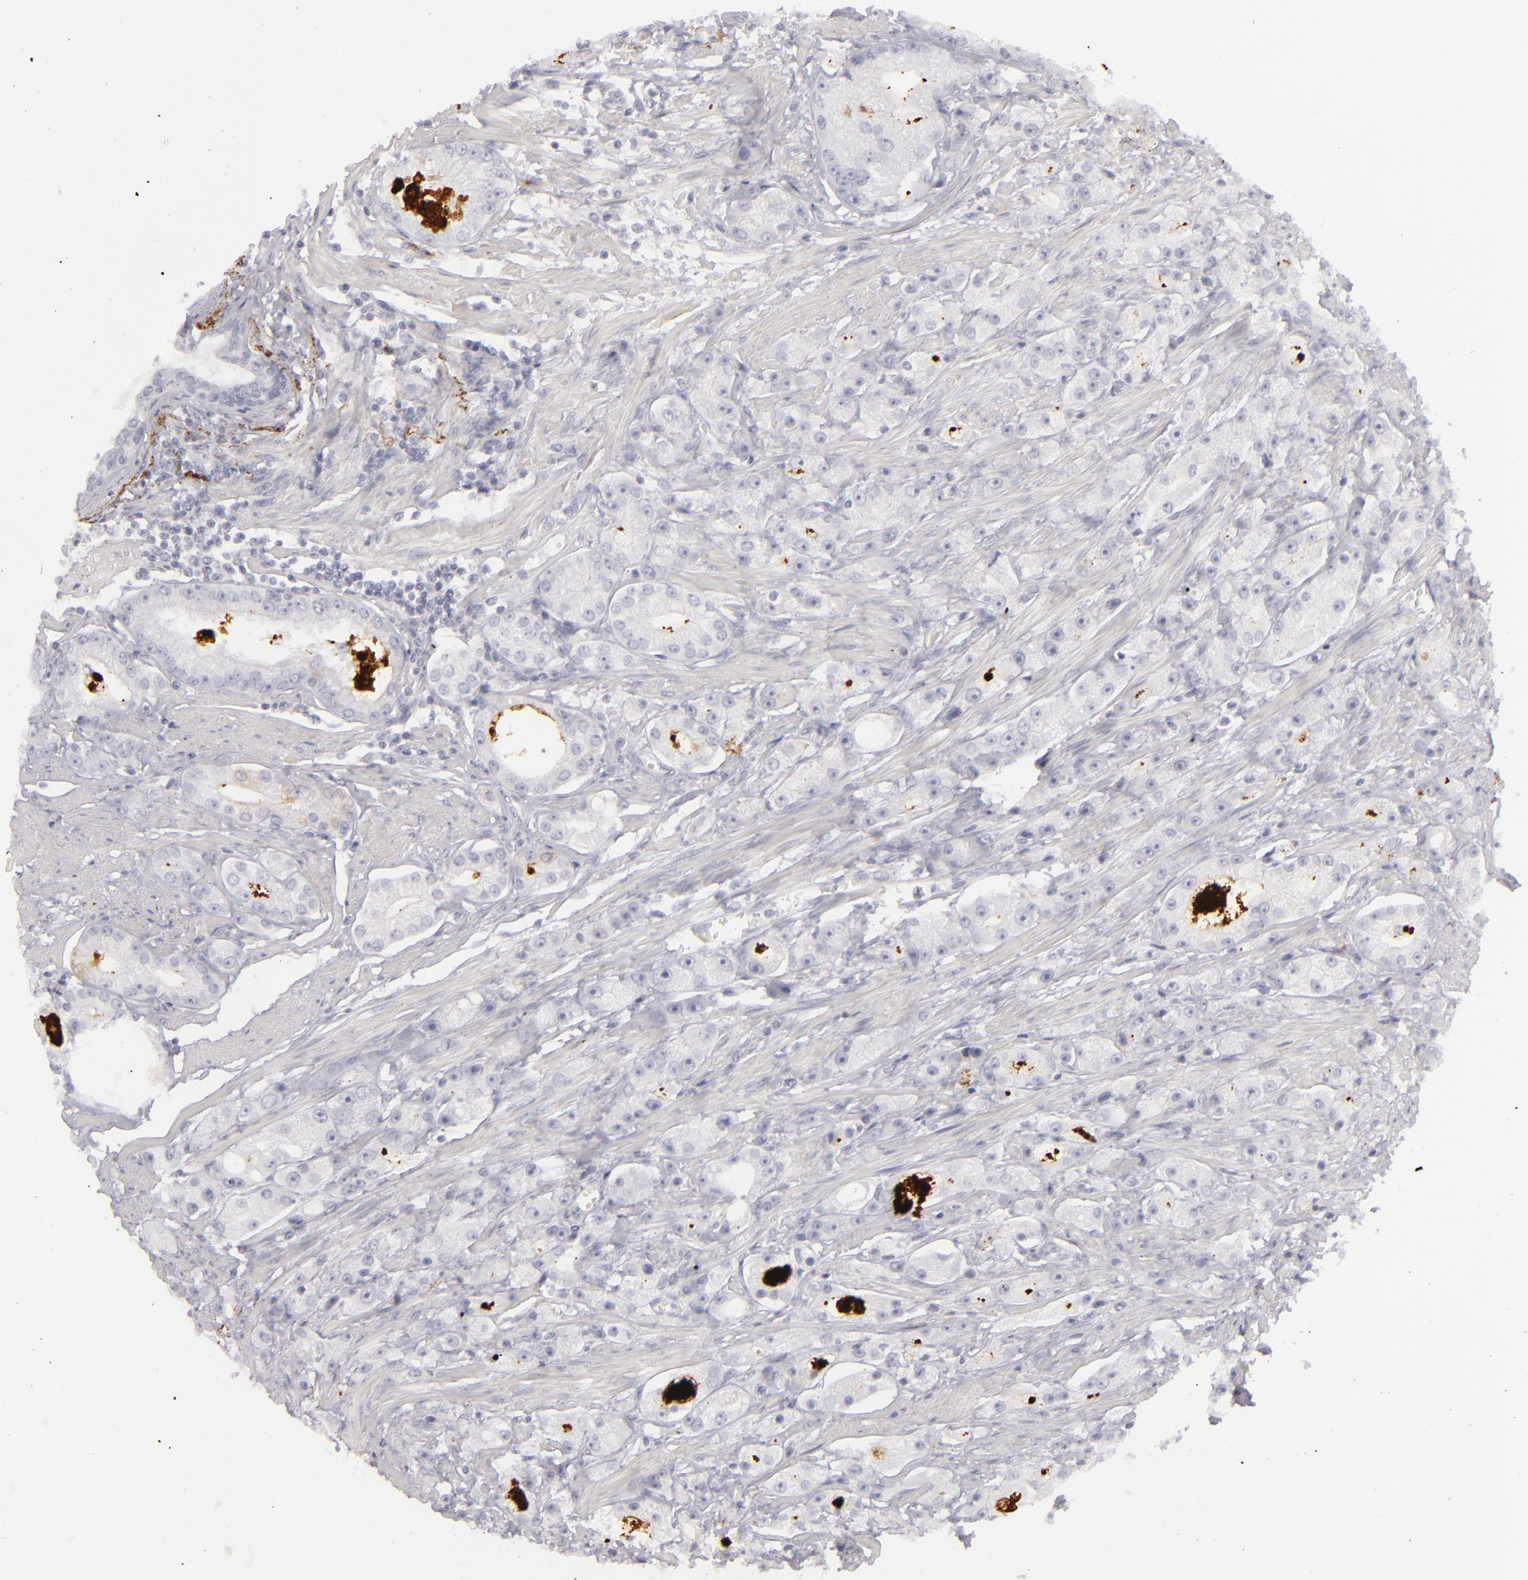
{"staining": {"intensity": "negative", "quantity": "none", "location": "none"}, "tissue": "prostate cancer", "cell_type": "Tumor cells", "image_type": "cancer", "snomed": [{"axis": "morphology", "description": "Adenocarcinoma, Medium grade"}, {"axis": "topography", "description": "Prostate"}], "caption": "A high-resolution micrograph shows immunohistochemistry (IHC) staining of prostate medium-grade adenocarcinoma, which reveals no significant expression in tumor cells. Brightfield microscopy of IHC stained with DAB (brown) and hematoxylin (blue), captured at high magnification.", "gene": "C9", "patient": {"sex": "male", "age": 72}}